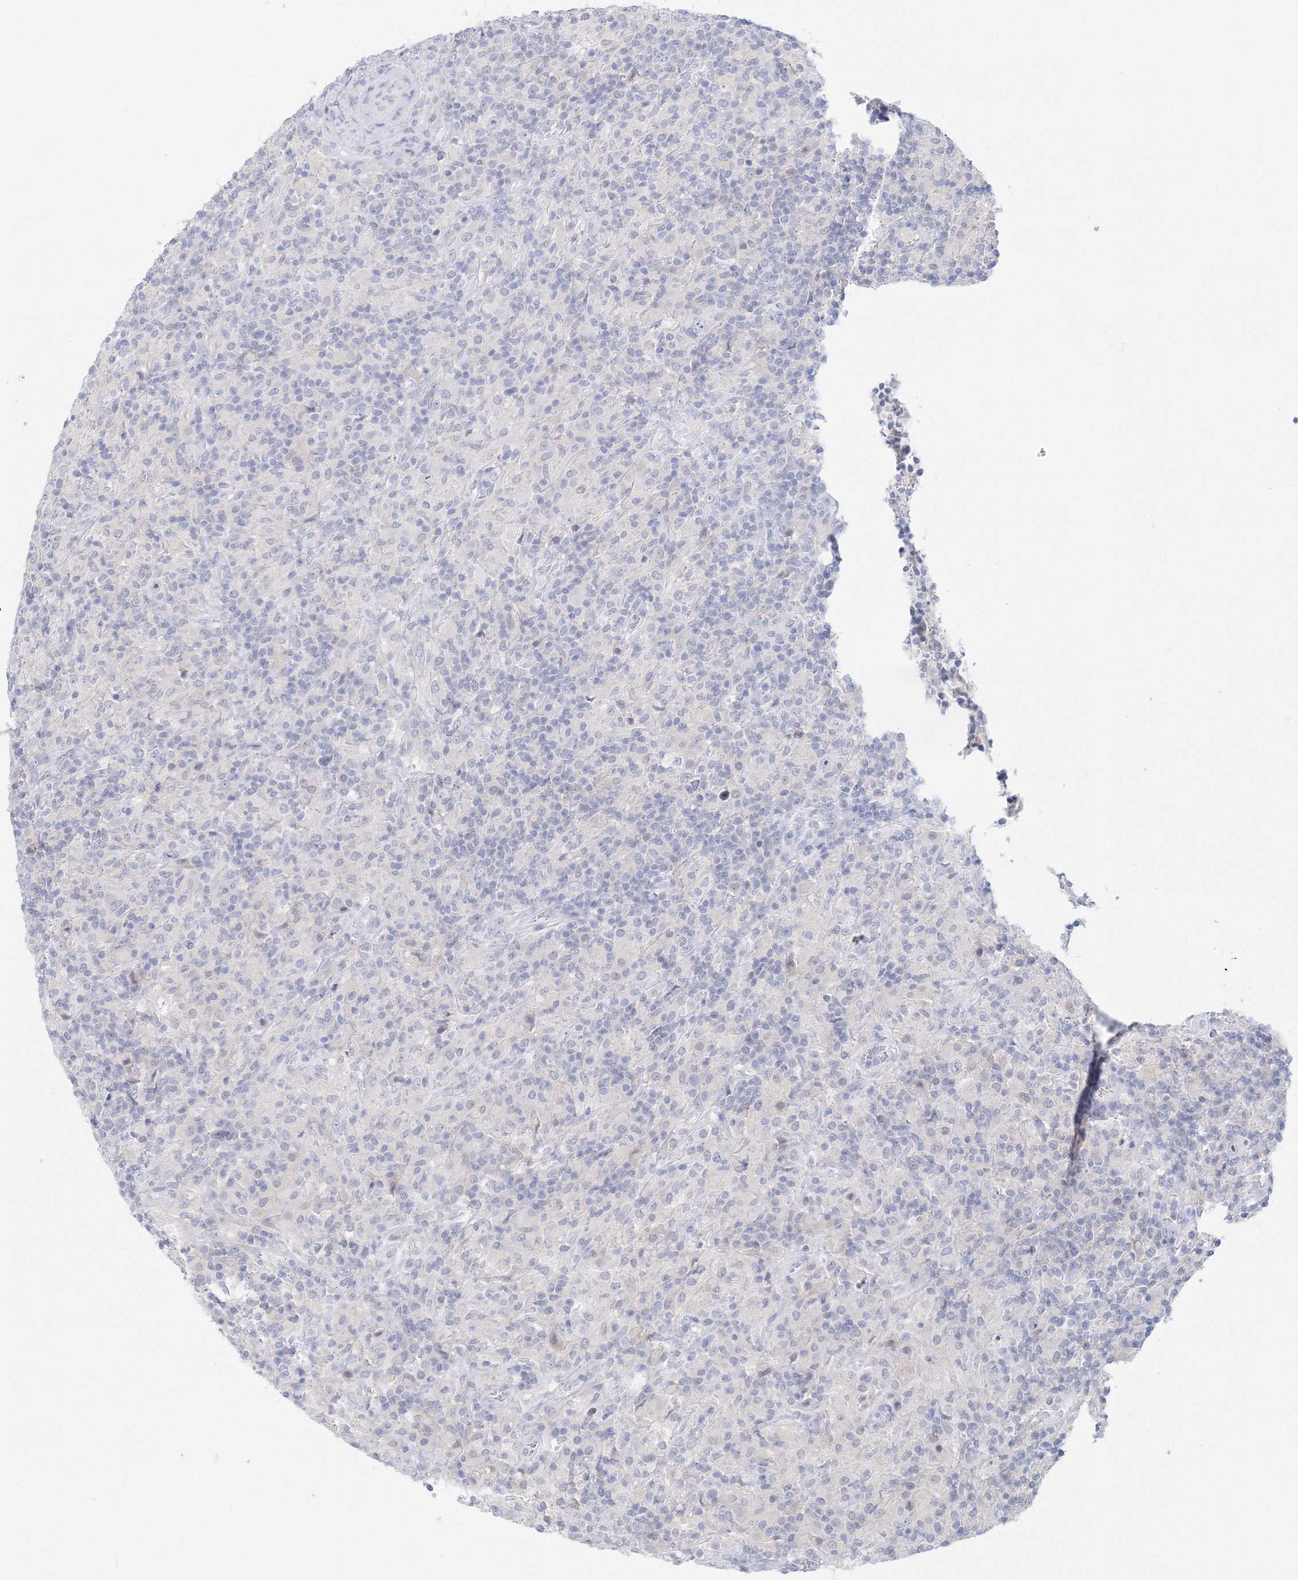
{"staining": {"intensity": "negative", "quantity": "none", "location": "none"}, "tissue": "lymphoma", "cell_type": "Tumor cells", "image_type": "cancer", "snomed": [{"axis": "morphology", "description": "Hodgkin's disease, NOS"}, {"axis": "topography", "description": "Lymph node"}], "caption": "The IHC photomicrograph has no significant positivity in tumor cells of lymphoma tissue.", "gene": "VSIG1", "patient": {"sex": "male", "age": 70}}